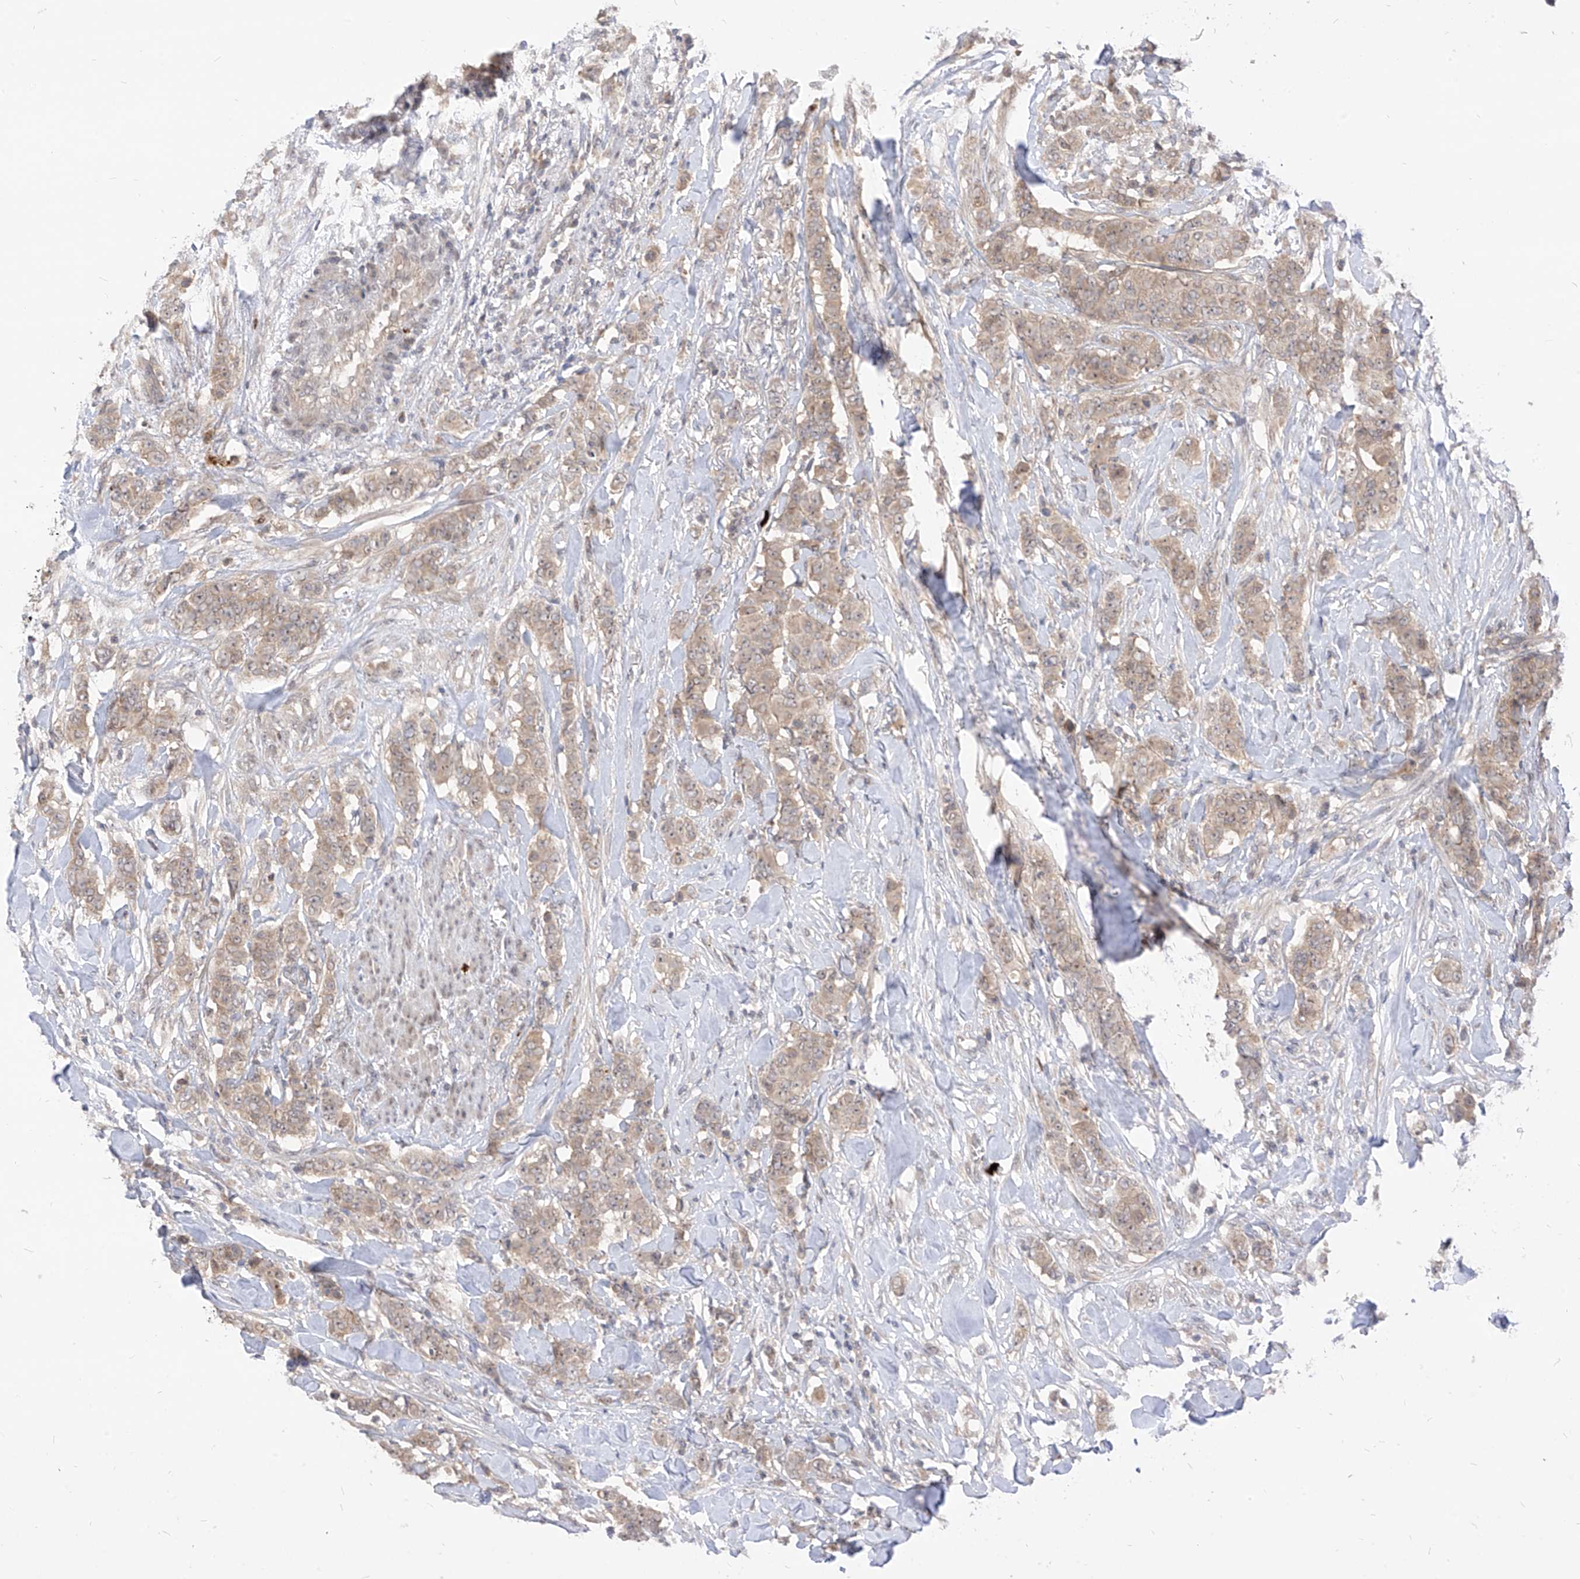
{"staining": {"intensity": "moderate", "quantity": "25%-75%", "location": "cytoplasmic/membranous"}, "tissue": "breast cancer", "cell_type": "Tumor cells", "image_type": "cancer", "snomed": [{"axis": "morphology", "description": "Duct carcinoma"}, {"axis": "topography", "description": "Breast"}], "caption": "Intraductal carcinoma (breast) stained with immunohistochemistry (IHC) reveals moderate cytoplasmic/membranous staining in approximately 25%-75% of tumor cells. The protein is shown in brown color, while the nuclei are stained blue.", "gene": "CNKSR1", "patient": {"sex": "female", "age": 40}}